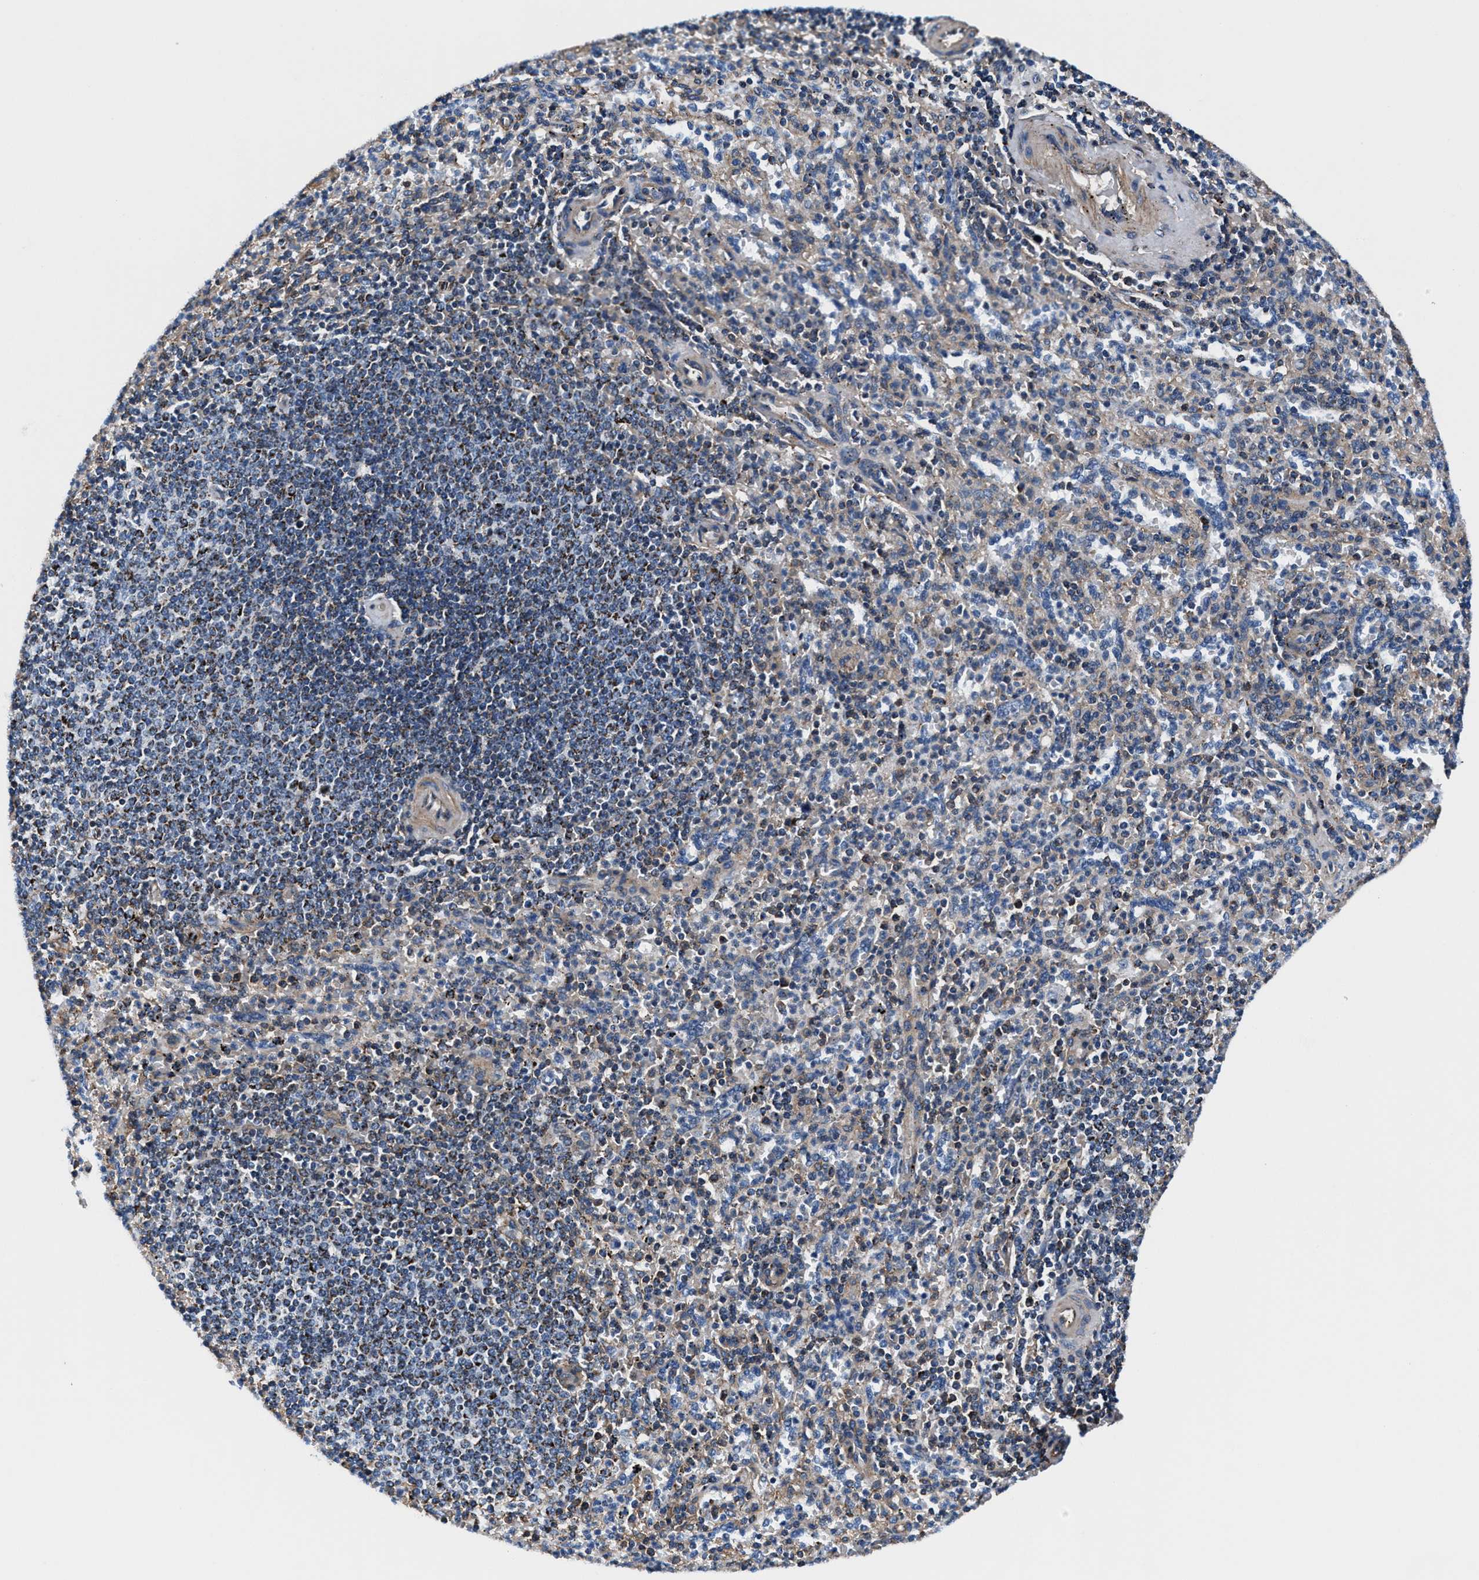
{"staining": {"intensity": "moderate", "quantity": "<25%", "location": "cytoplasmic/membranous"}, "tissue": "spleen", "cell_type": "Cells in red pulp", "image_type": "normal", "snomed": [{"axis": "morphology", "description": "Normal tissue, NOS"}, {"axis": "topography", "description": "Spleen"}], "caption": "Spleen was stained to show a protein in brown. There is low levels of moderate cytoplasmic/membranous staining in about <25% of cells in red pulp. The protein is shown in brown color, while the nuclei are stained blue.", "gene": "NKTR", "patient": {"sex": "male", "age": 36}}